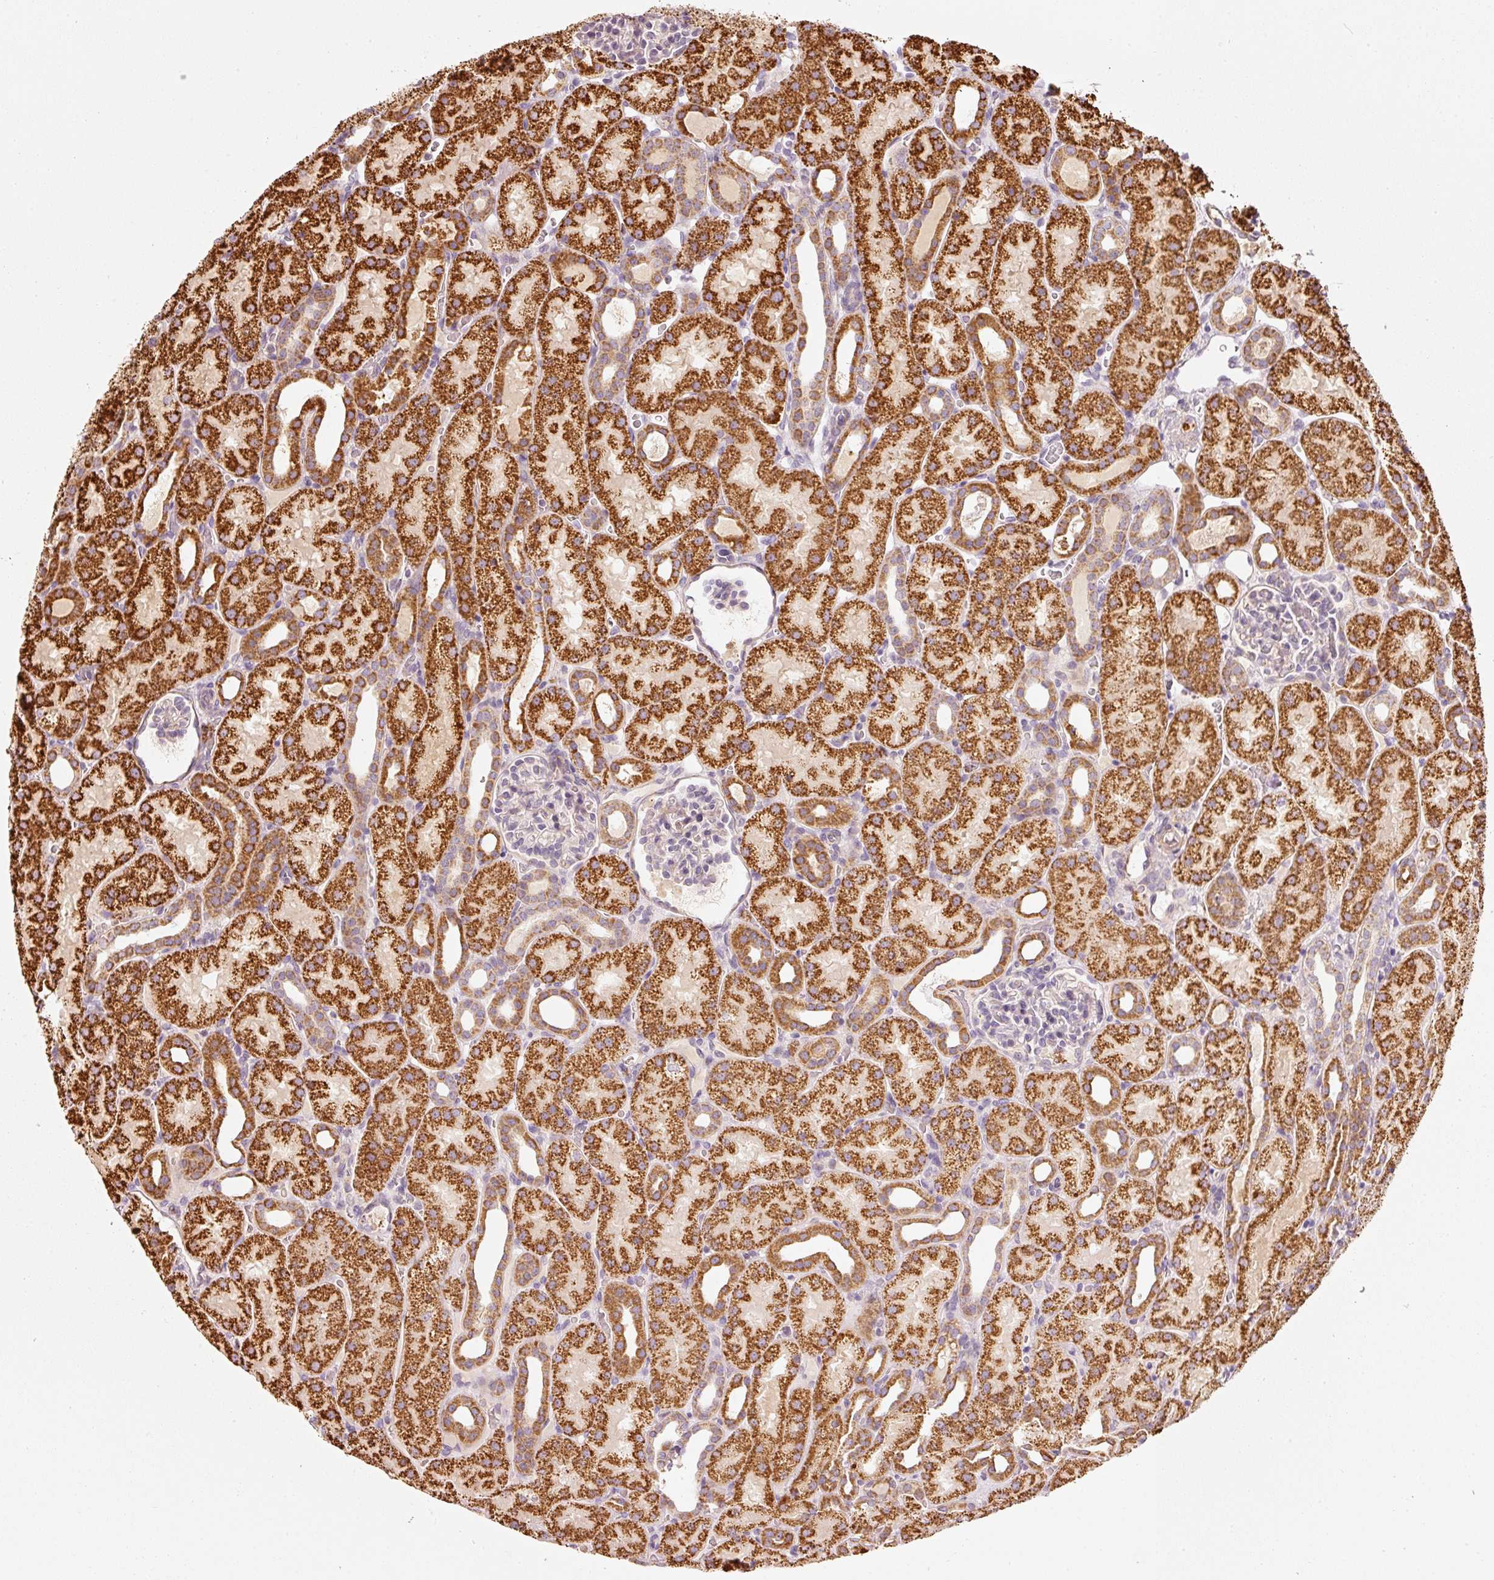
{"staining": {"intensity": "negative", "quantity": "none", "location": "none"}, "tissue": "kidney", "cell_type": "Cells in glomeruli", "image_type": "normal", "snomed": [{"axis": "morphology", "description": "Normal tissue, NOS"}, {"axis": "topography", "description": "Kidney"}], "caption": "Immunohistochemistry (IHC) of normal human kidney displays no staining in cells in glomeruli. The staining is performed using DAB (3,3'-diaminobenzidine) brown chromogen with nuclei counter-stained in using hematoxylin.", "gene": "C17orf98", "patient": {"sex": "male", "age": 2}}